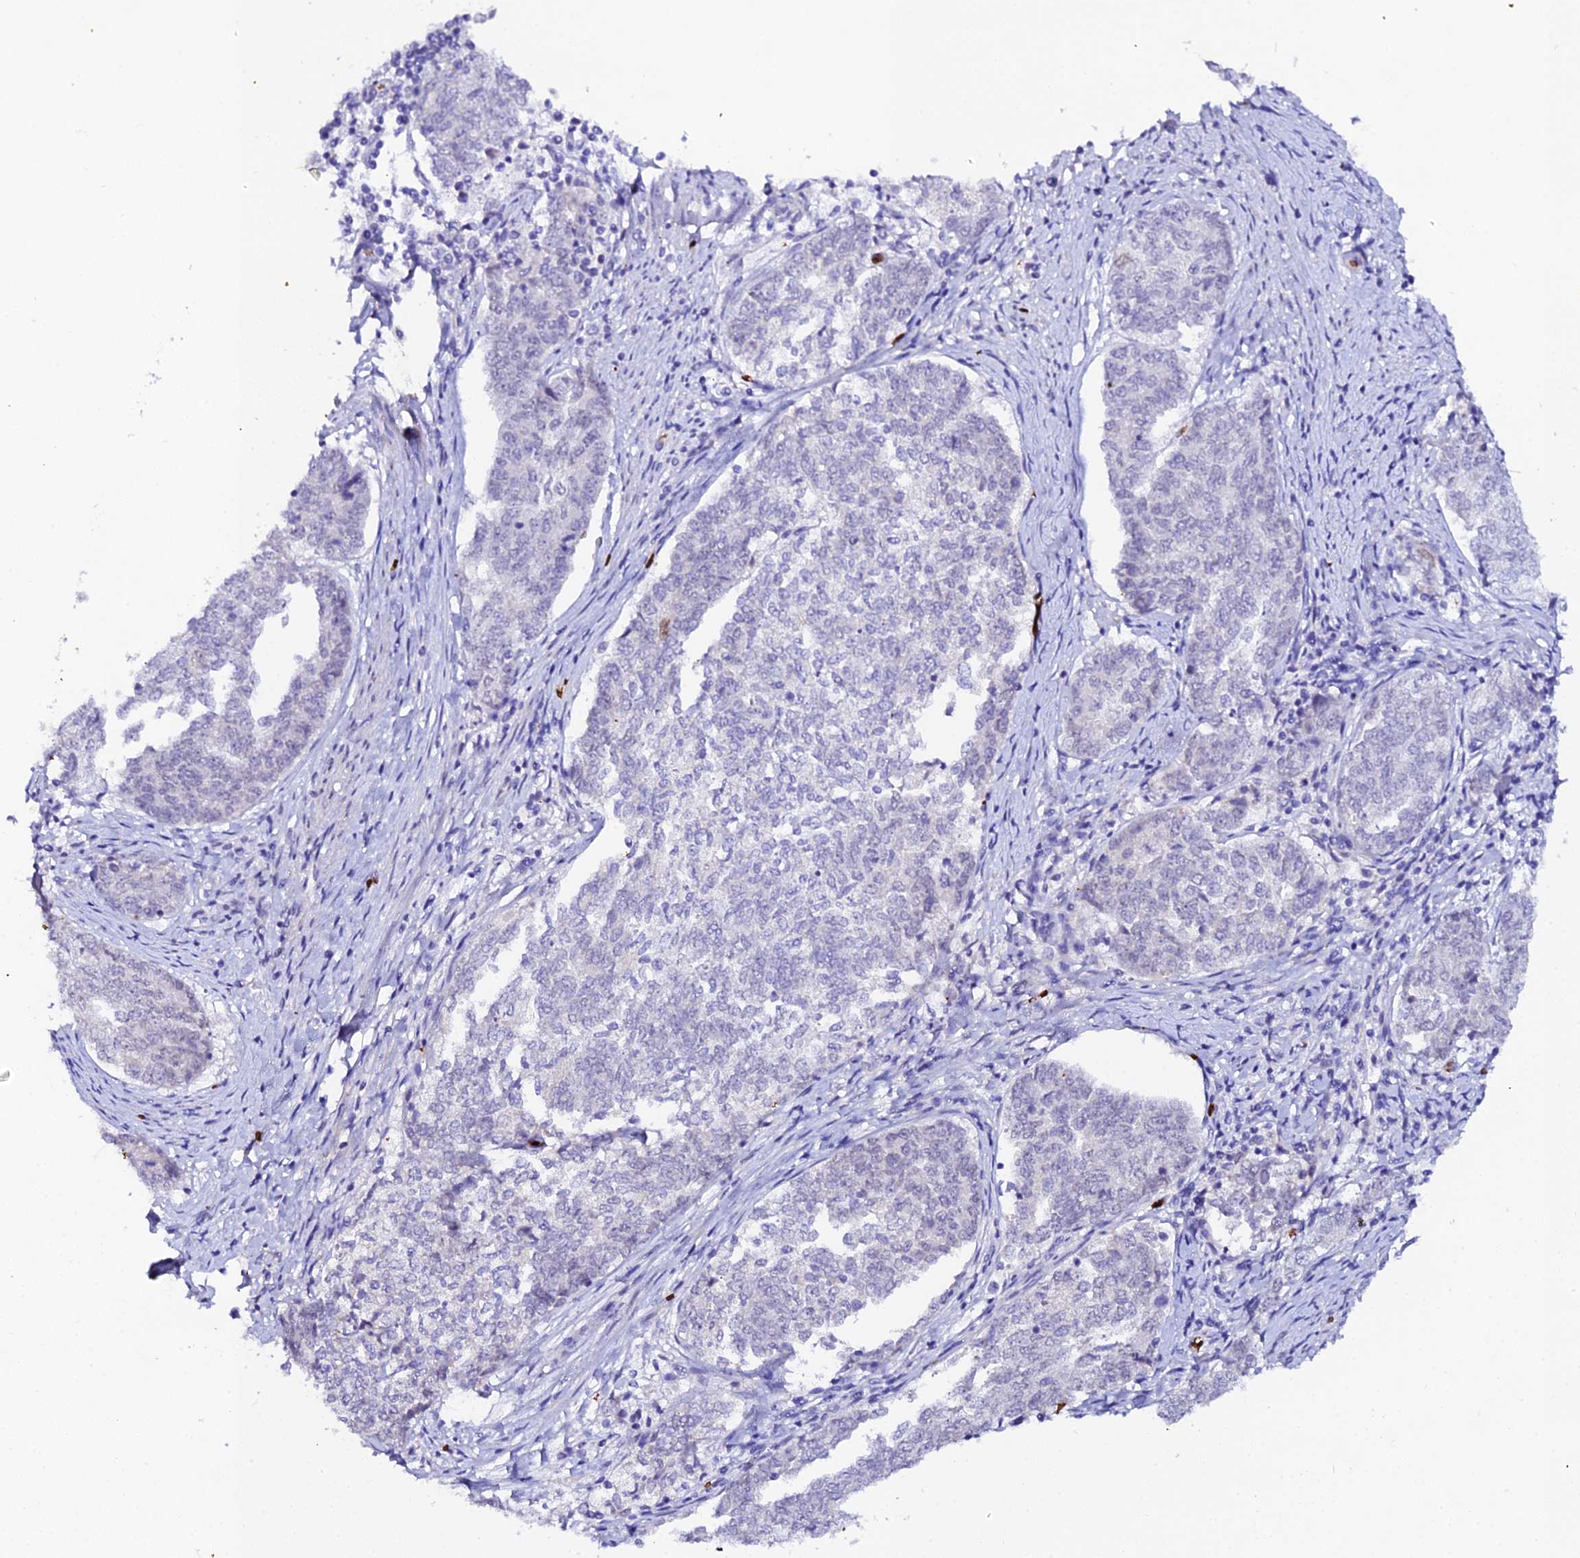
{"staining": {"intensity": "negative", "quantity": "none", "location": "none"}, "tissue": "endometrial cancer", "cell_type": "Tumor cells", "image_type": "cancer", "snomed": [{"axis": "morphology", "description": "Adenocarcinoma, NOS"}, {"axis": "topography", "description": "Endometrium"}], "caption": "High magnification brightfield microscopy of endometrial cancer stained with DAB (3,3'-diaminobenzidine) (brown) and counterstained with hematoxylin (blue): tumor cells show no significant positivity.", "gene": "CFAP45", "patient": {"sex": "female", "age": 80}}